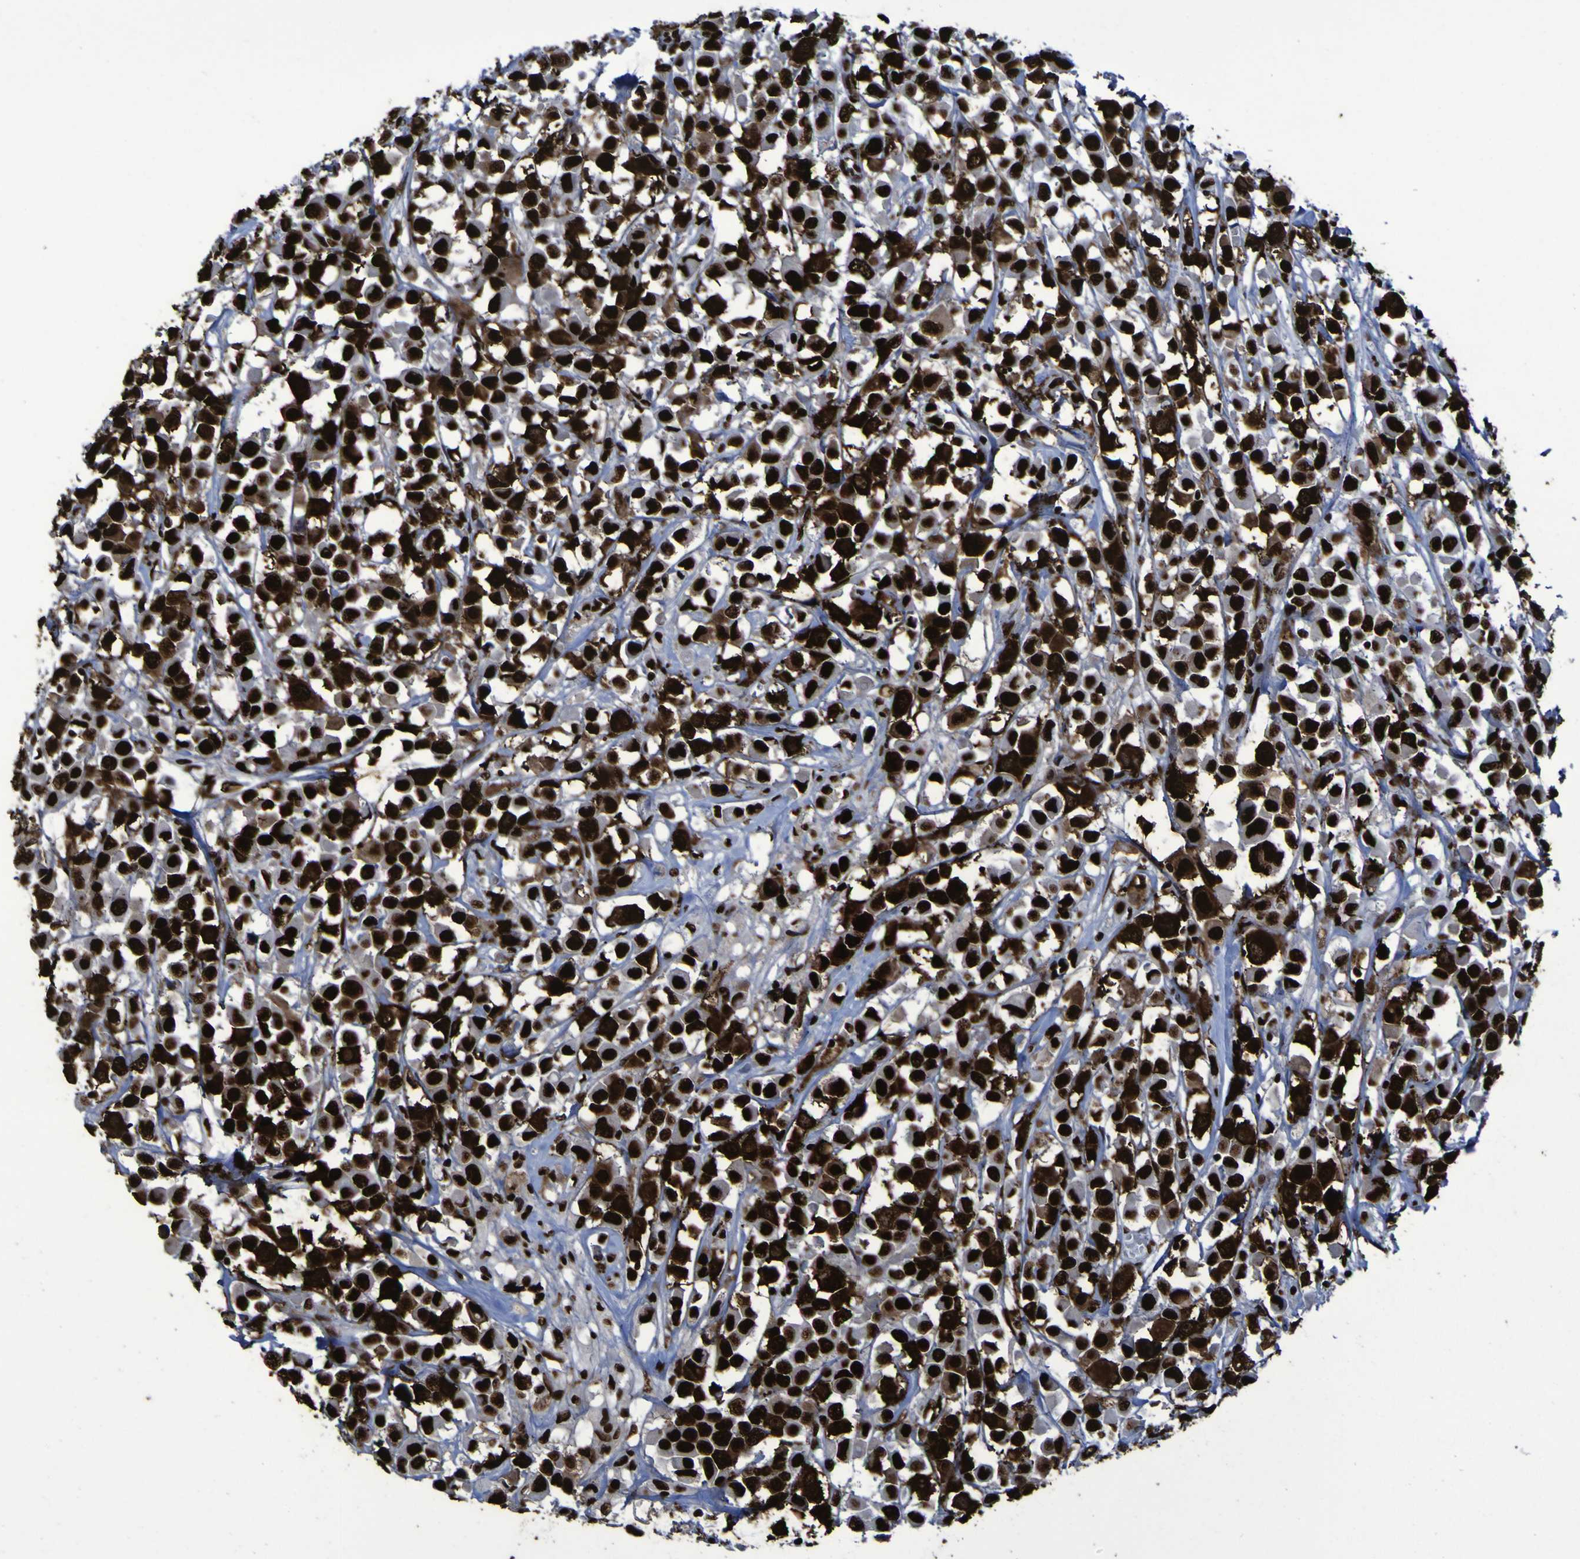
{"staining": {"intensity": "strong", "quantity": ">75%", "location": "nuclear"}, "tissue": "breast cancer", "cell_type": "Tumor cells", "image_type": "cancer", "snomed": [{"axis": "morphology", "description": "Duct carcinoma"}, {"axis": "topography", "description": "Breast"}], "caption": "Immunohistochemistry (IHC) micrograph of neoplastic tissue: intraductal carcinoma (breast) stained using immunohistochemistry demonstrates high levels of strong protein expression localized specifically in the nuclear of tumor cells, appearing as a nuclear brown color.", "gene": "NPM1", "patient": {"sex": "female", "age": 61}}